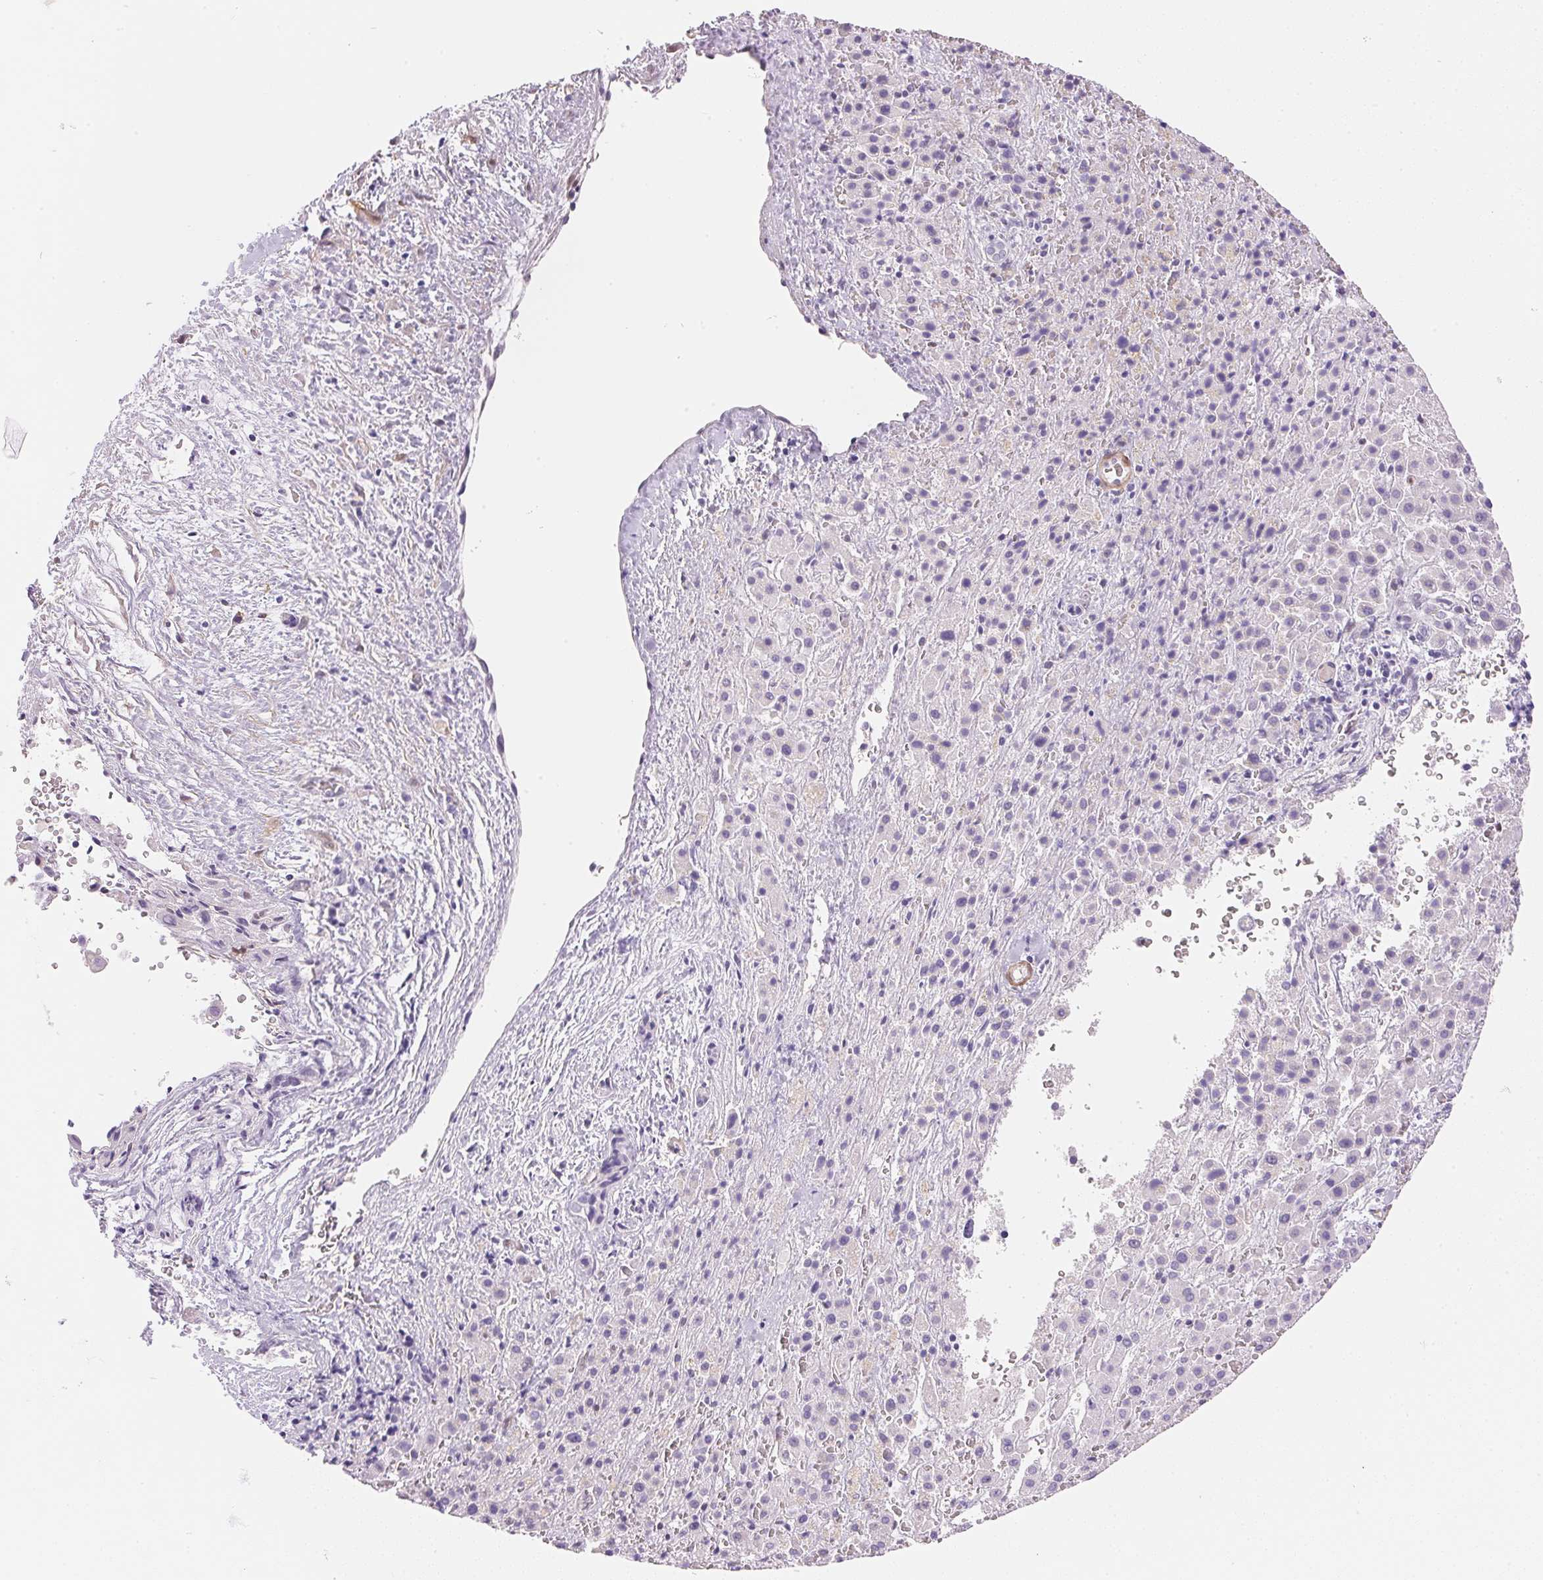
{"staining": {"intensity": "negative", "quantity": "none", "location": "none"}, "tissue": "liver cancer", "cell_type": "Tumor cells", "image_type": "cancer", "snomed": [{"axis": "morphology", "description": "Carcinoma, Hepatocellular, NOS"}, {"axis": "topography", "description": "Liver"}], "caption": "DAB immunohistochemical staining of liver hepatocellular carcinoma demonstrates no significant positivity in tumor cells.", "gene": "SMTN", "patient": {"sex": "male", "age": 27}}